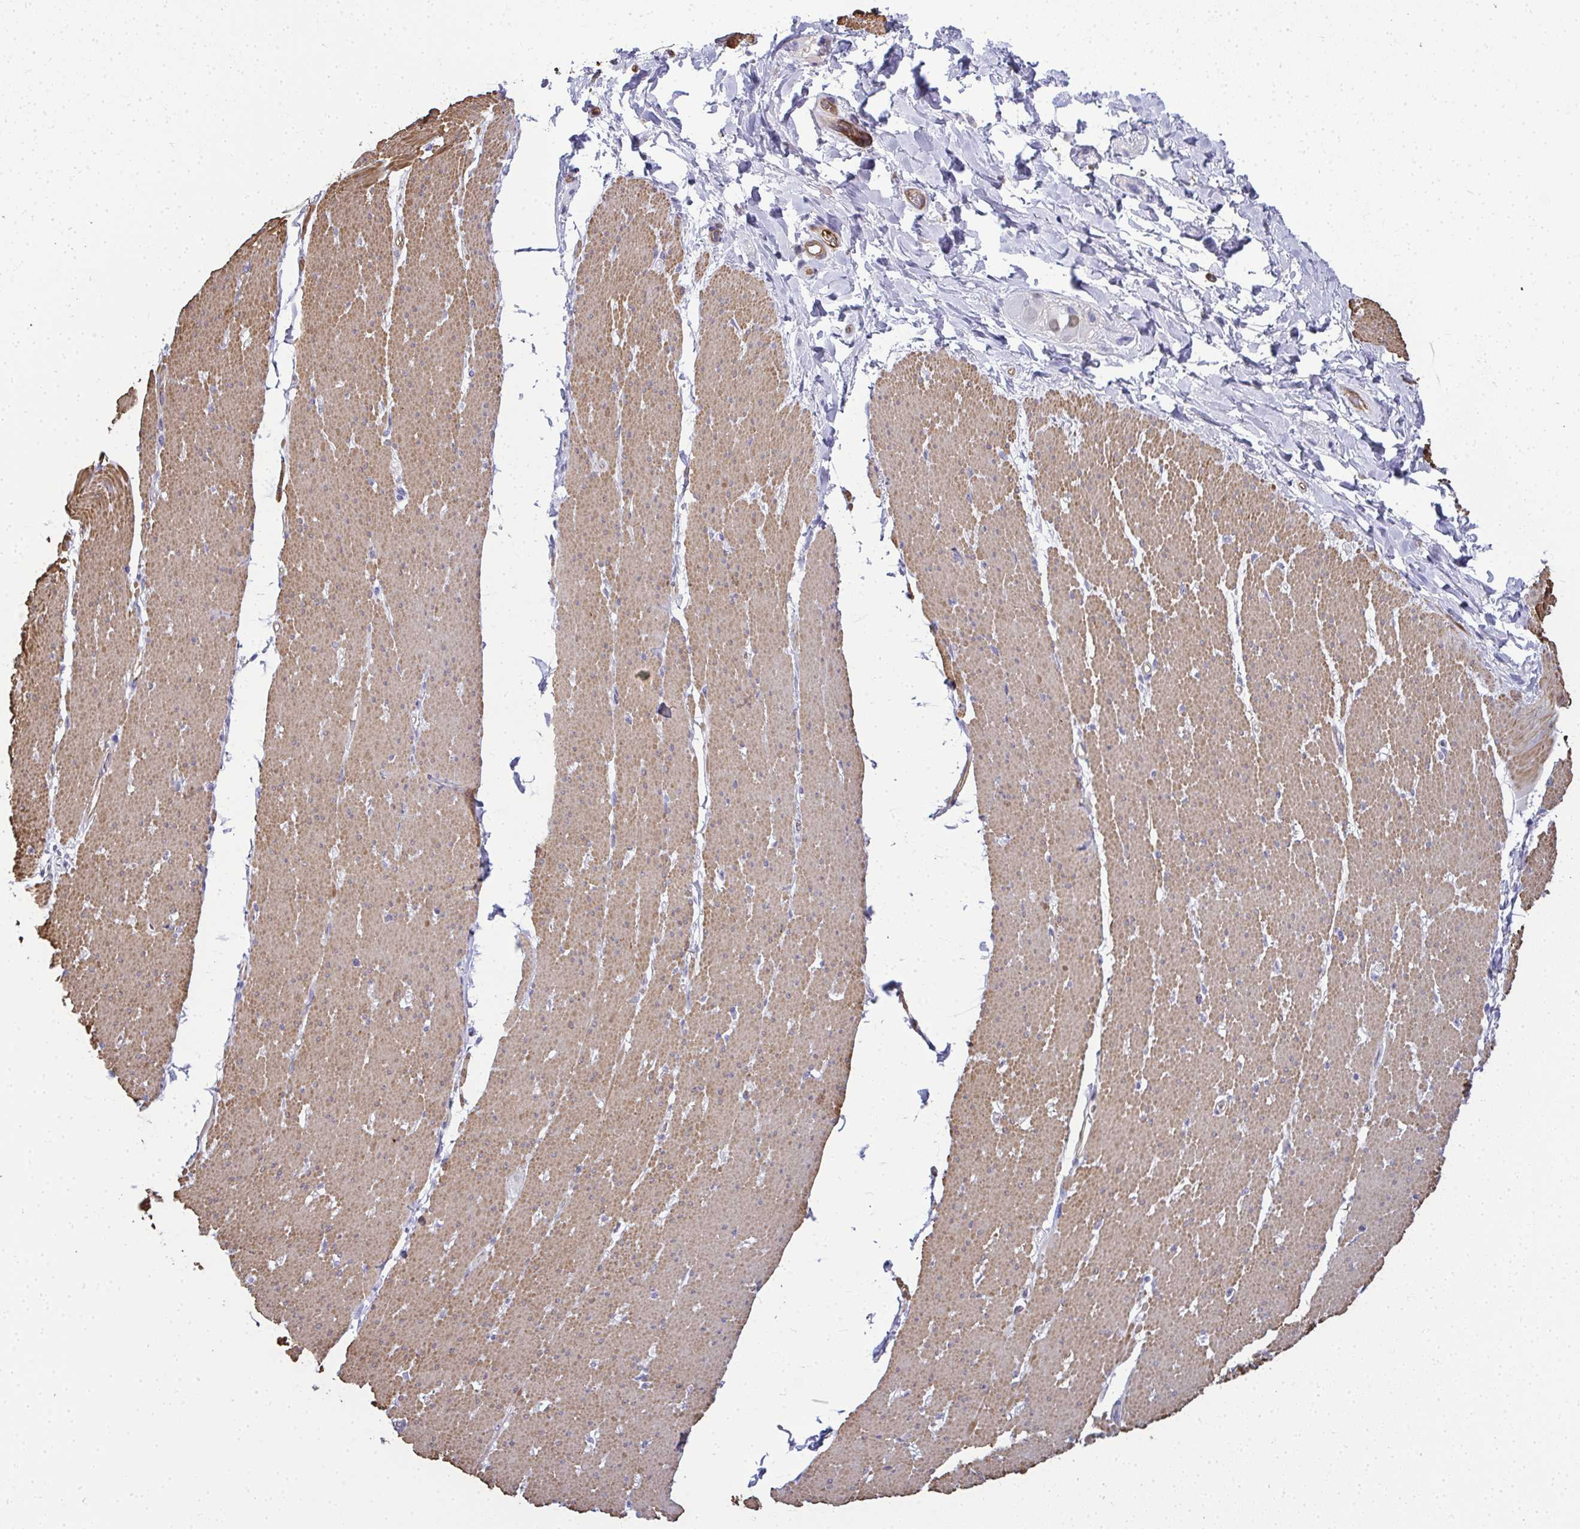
{"staining": {"intensity": "moderate", "quantity": ">75%", "location": "cytoplasmic/membranous"}, "tissue": "smooth muscle", "cell_type": "Smooth muscle cells", "image_type": "normal", "snomed": [{"axis": "morphology", "description": "Normal tissue, NOS"}, {"axis": "topography", "description": "Smooth muscle"}, {"axis": "topography", "description": "Rectum"}], "caption": "Protein staining by immunohistochemistry exhibits moderate cytoplasmic/membranous expression in about >75% of smooth muscle cells in normal smooth muscle.", "gene": "MYL1", "patient": {"sex": "male", "age": 53}}